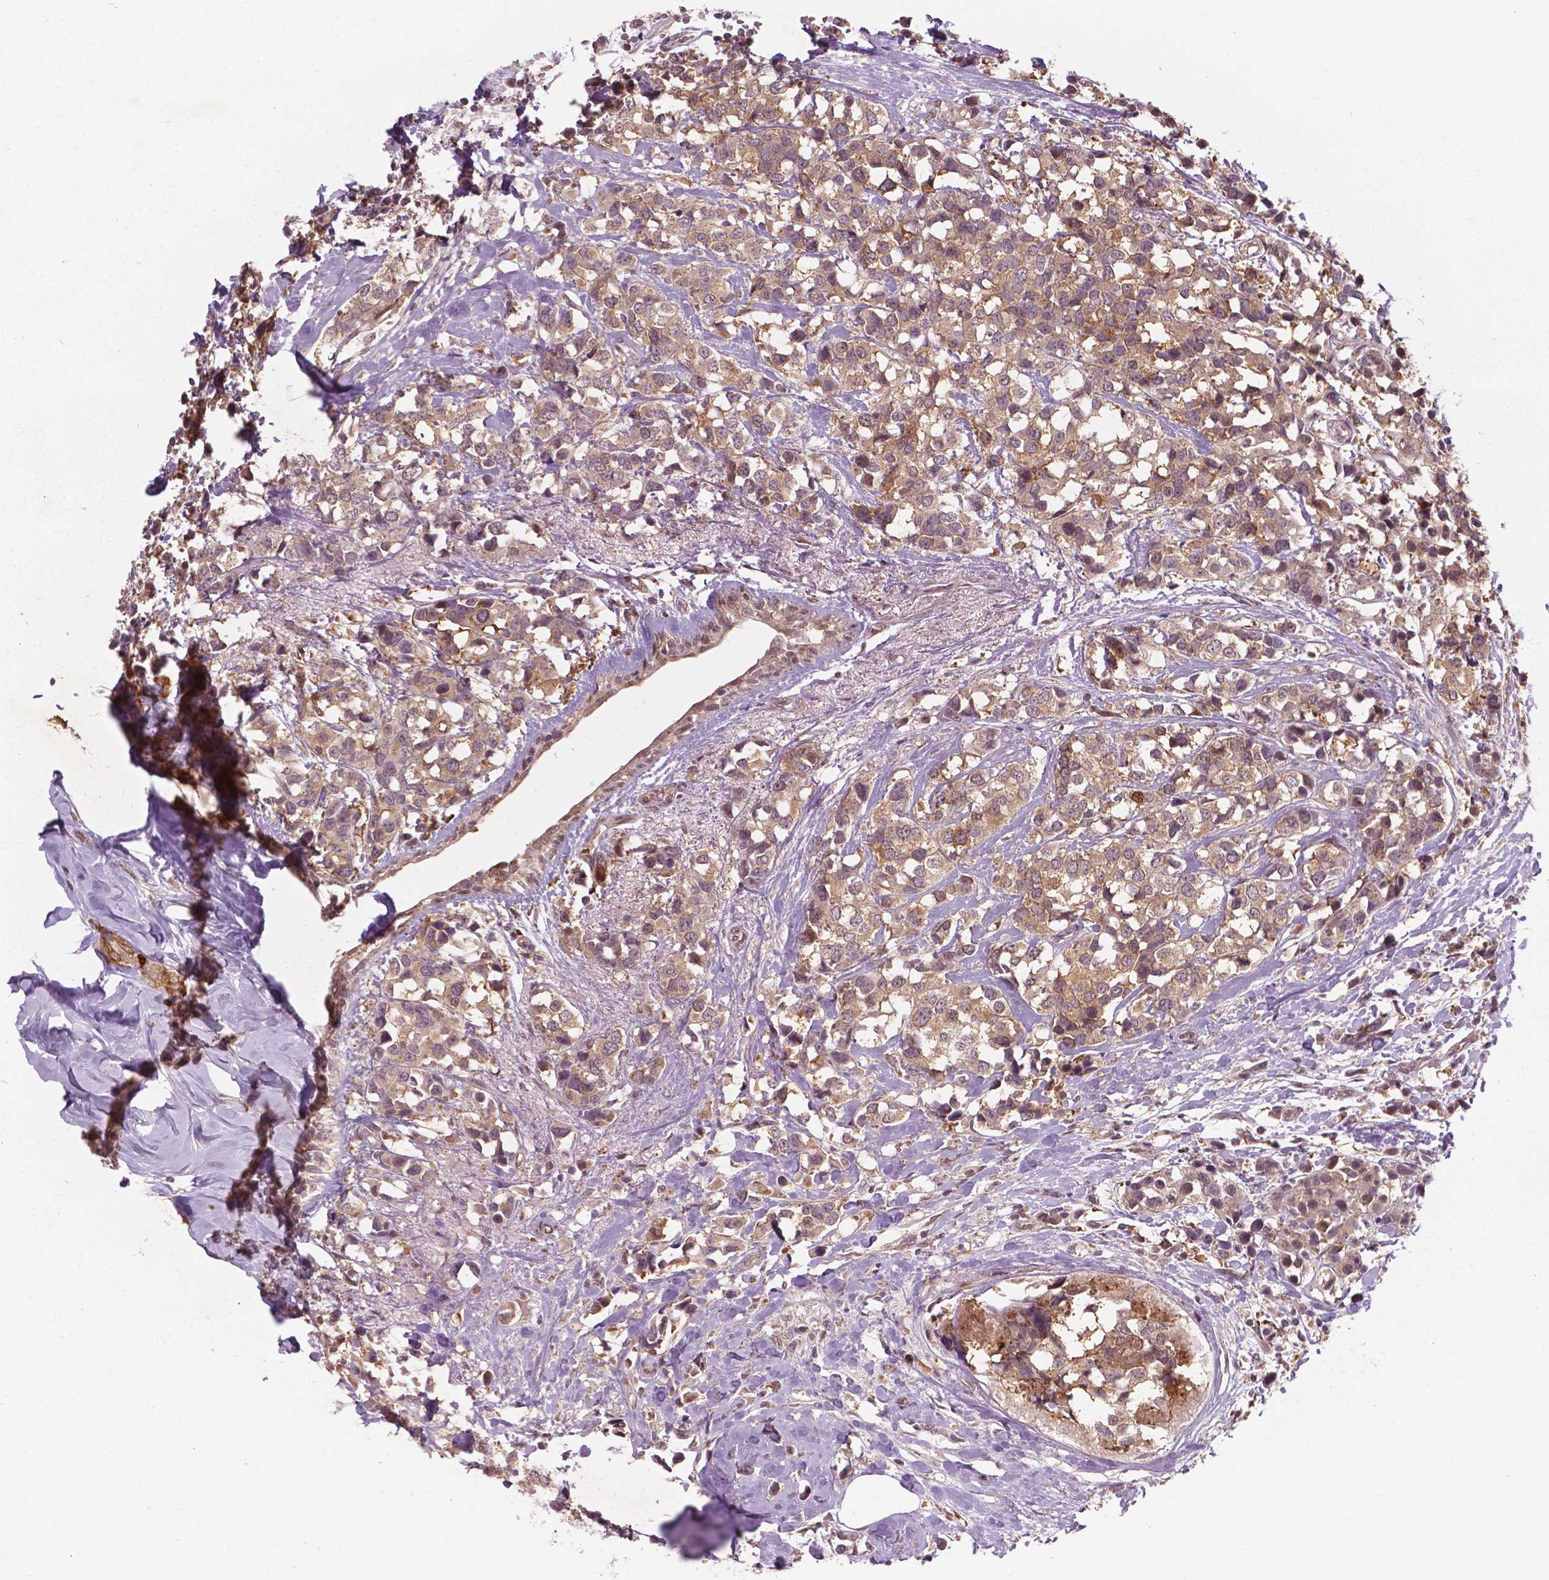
{"staining": {"intensity": "weak", "quantity": ">75%", "location": "cytoplasmic/membranous"}, "tissue": "breast cancer", "cell_type": "Tumor cells", "image_type": "cancer", "snomed": [{"axis": "morphology", "description": "Lobular carcinoma"}, {"axis": "topography", "description": "Breast"}], "caption": "Human lobular carcinoma (breast) stained with a brown dye exhibits weak cytoplasmic/membranous positive expression in approximately >75% of tumor cells.", "gene": "NFAT5", "patient": {"sex": "female", "age": 59}}